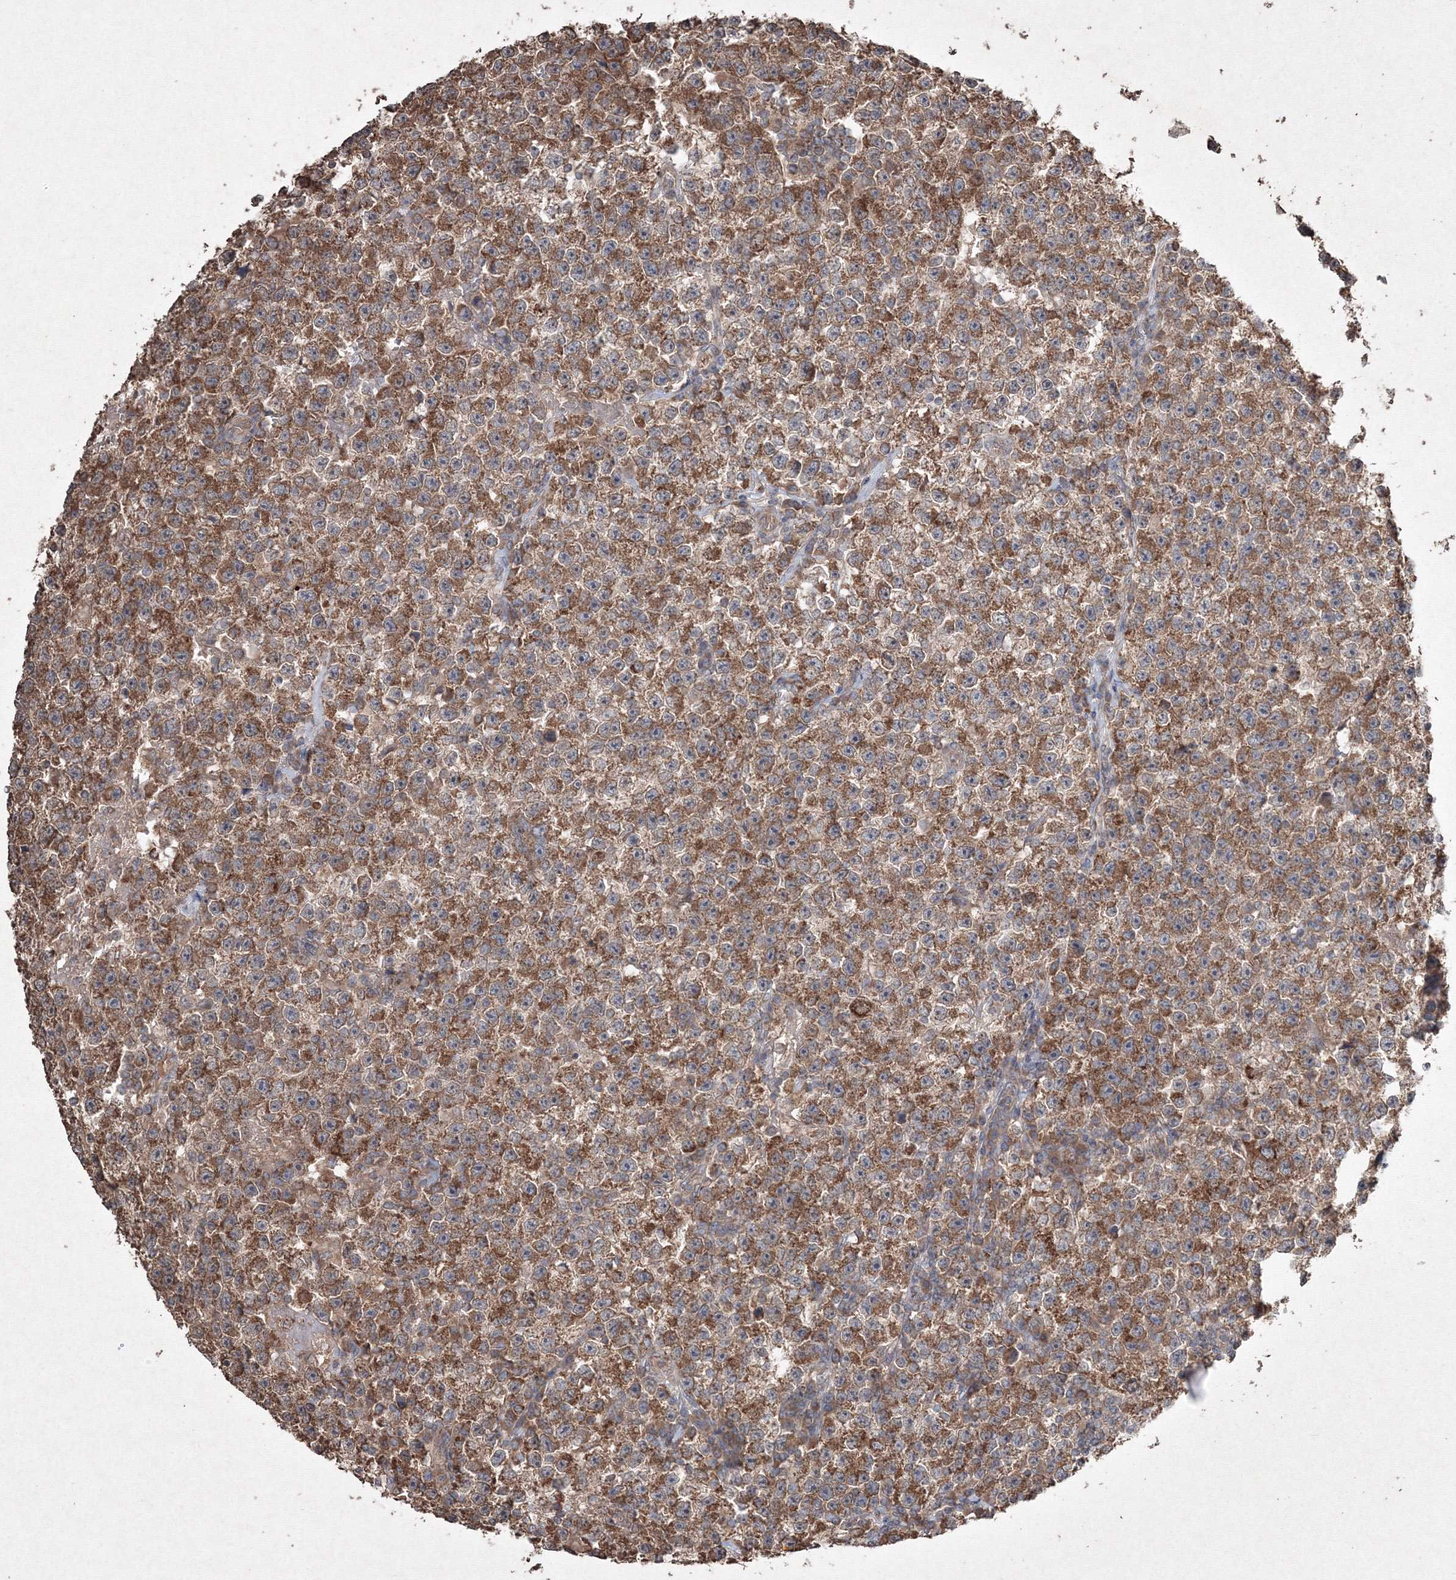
{"staining": {"intensity": "moderate", "quantity": ">75%", "location": "cytoplasmic/membranous"}, "tissue": "testis cancer", "cell_type": "Tumor cells", "image_type": "cancer", "snomed": [{"axis": "morphology", "description": "Seminoma, NOS"}, {"axis": "topography", "description": "Testis"}], "caption": "Human testis cancer (seminoma) stained for a protein (brown) reveals moderate cytoplasmic/membranous positive expression in about >75% of tumor cells.", "gene": "GRSF1", "patient": {"sex": "male", "age": 22}}